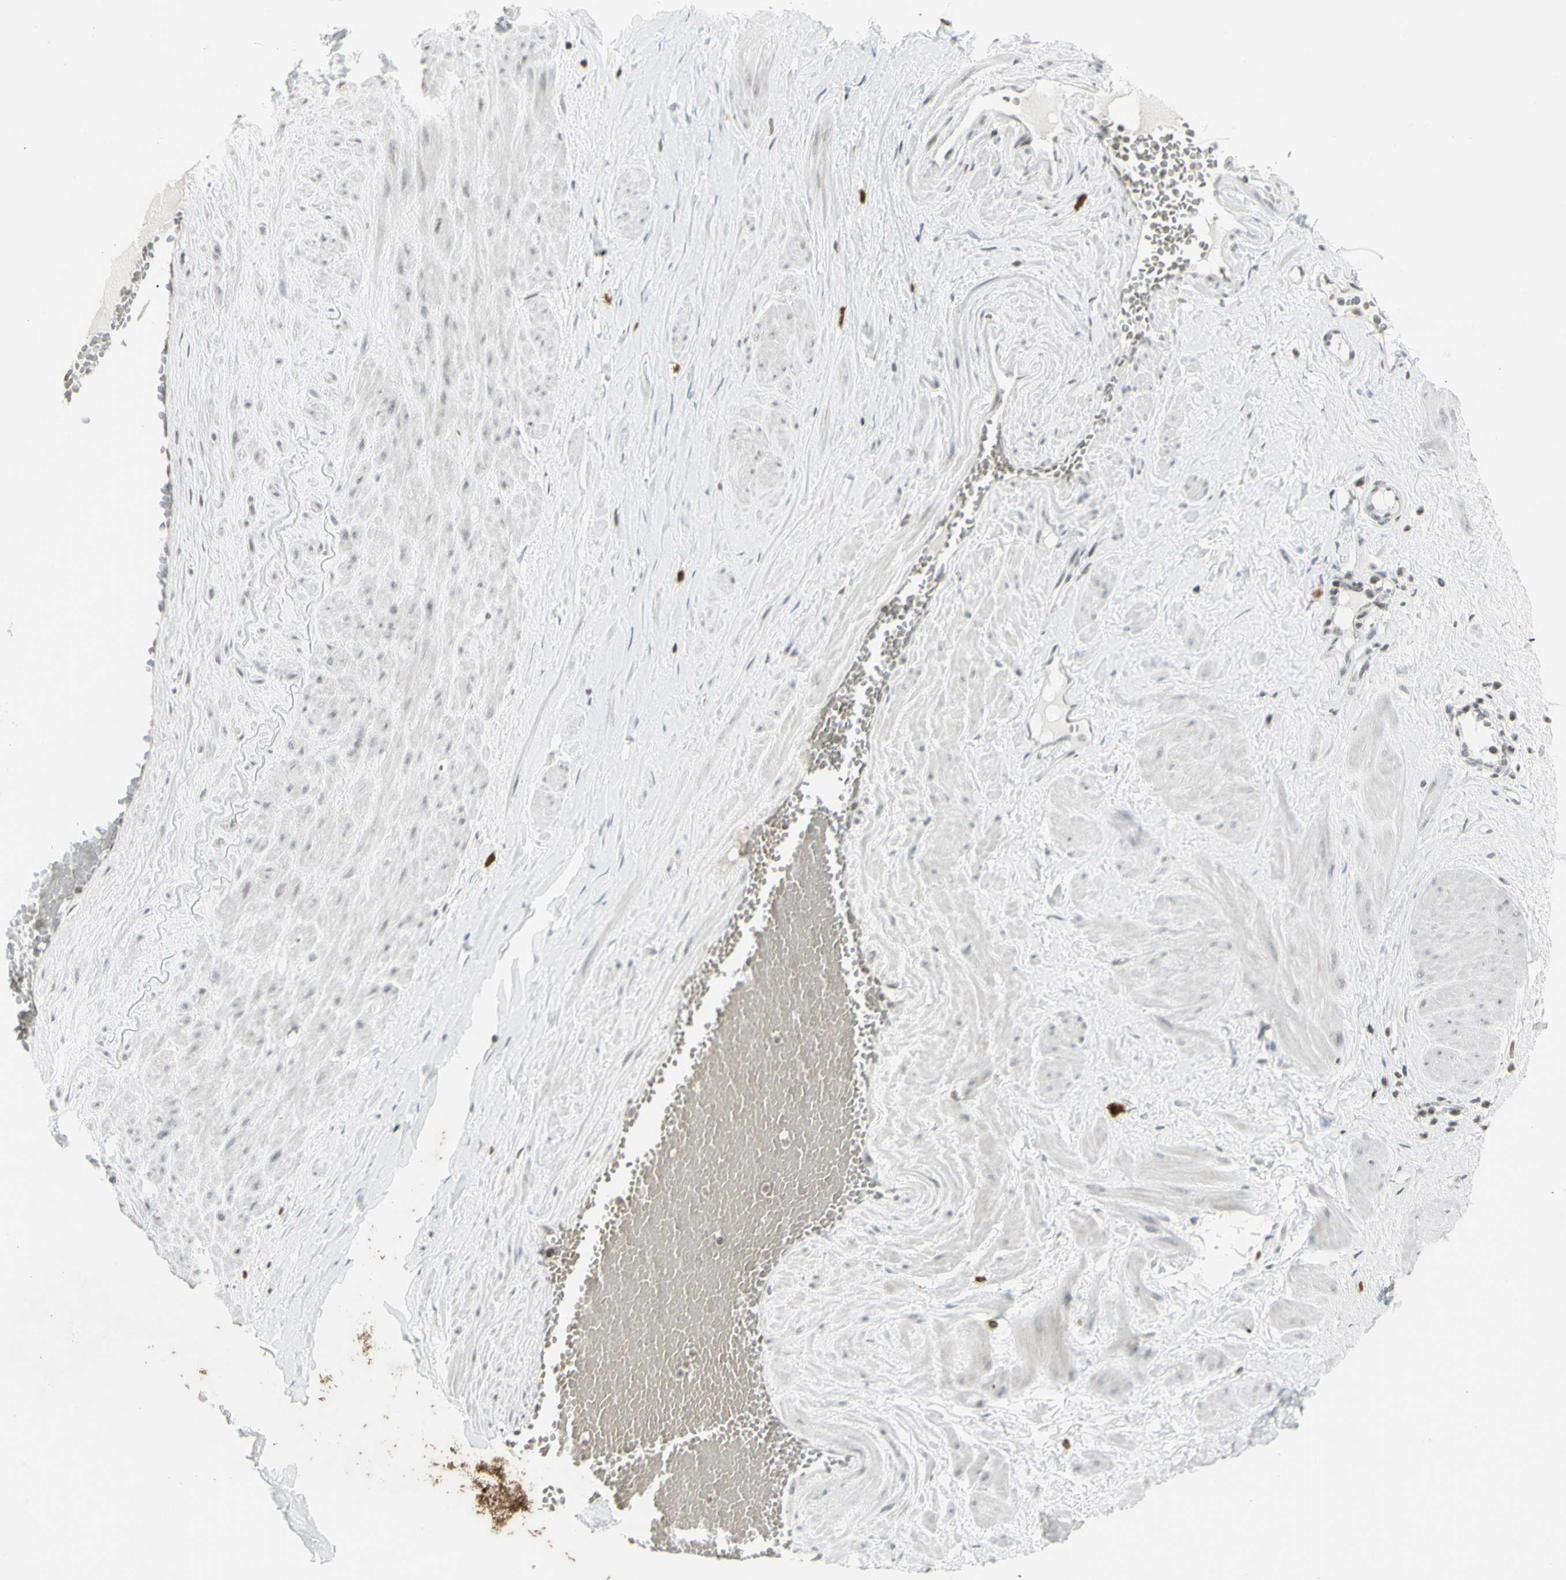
{"staining": {"intensity": "weak", "quantity": "<25%", "location": "cytoplasmic/membranous"}, "tissue": "adipose tissue", "cell_type": "Adipocytes", "image_type": "normal", "snomed": [{"axis": "morphology", "description": "Normal tissue, NOS"}, {"axis": "topography", "description": "Soft tissue"}, {"axis": "topography", "description": "Vascular tissue"}], "caption": "An image of adipose tissue stained for a protein displays no brown staining in adipocytes. (Brightfield microscopy of DAB IHC at high magnification).", "gene": "MUC5AC", "patient": {"sex": "female", "age": 35}}